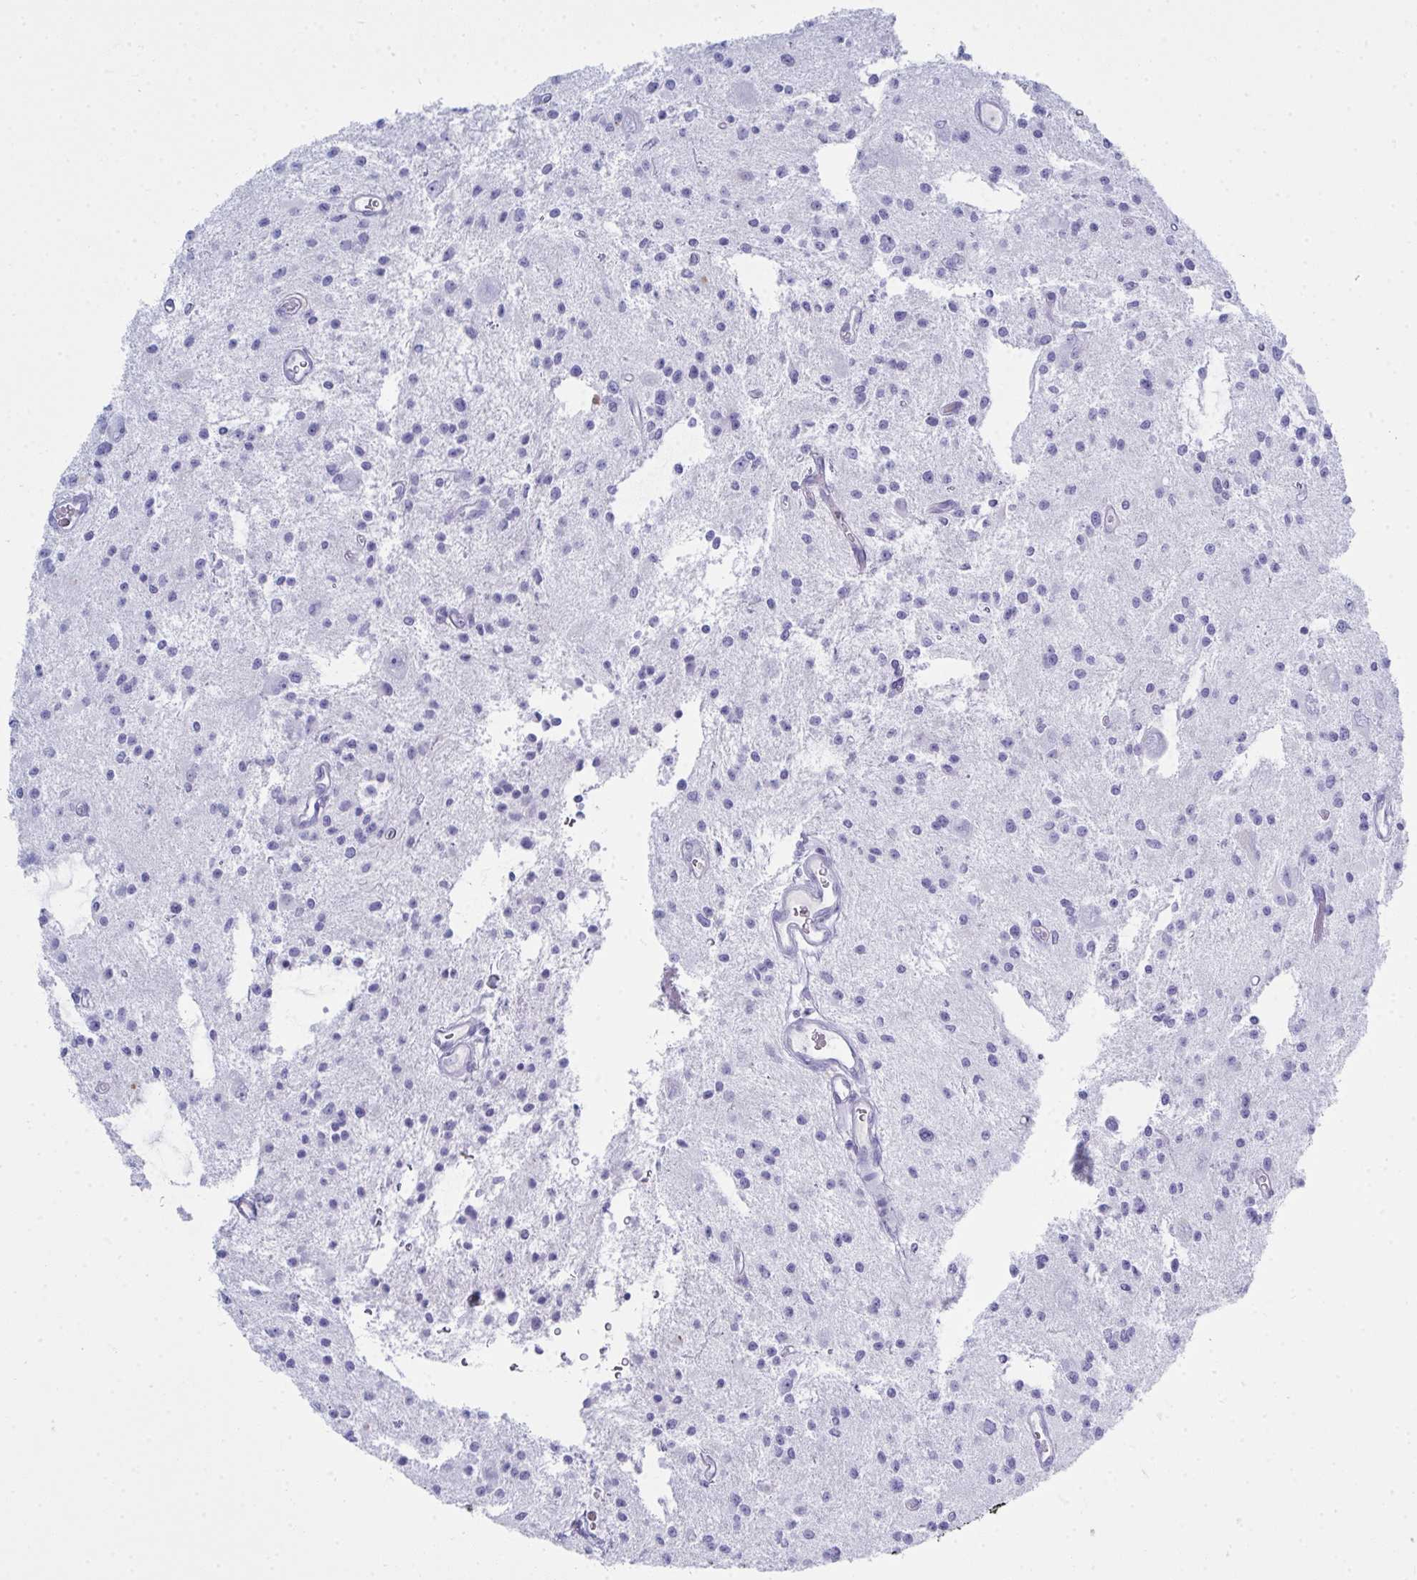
{"staining": {"intensity": "negative", "quantity": "none", "location": "none"}, "tissue": "glioma", "cell_type": "Tumor cells", "image_type": "cancer", "snomed": [{"axis": "morphology", "description": "Glioma, malignant, Low grade"}, {"axis": "topography", "description": "Brain"}], "caption": "Glioma stained for a protein using immunohistochemistry (IHC) displays no expression tumor cells.", "gene": "SERPINB10", "patient": {"sex": "male", "age": 43}}